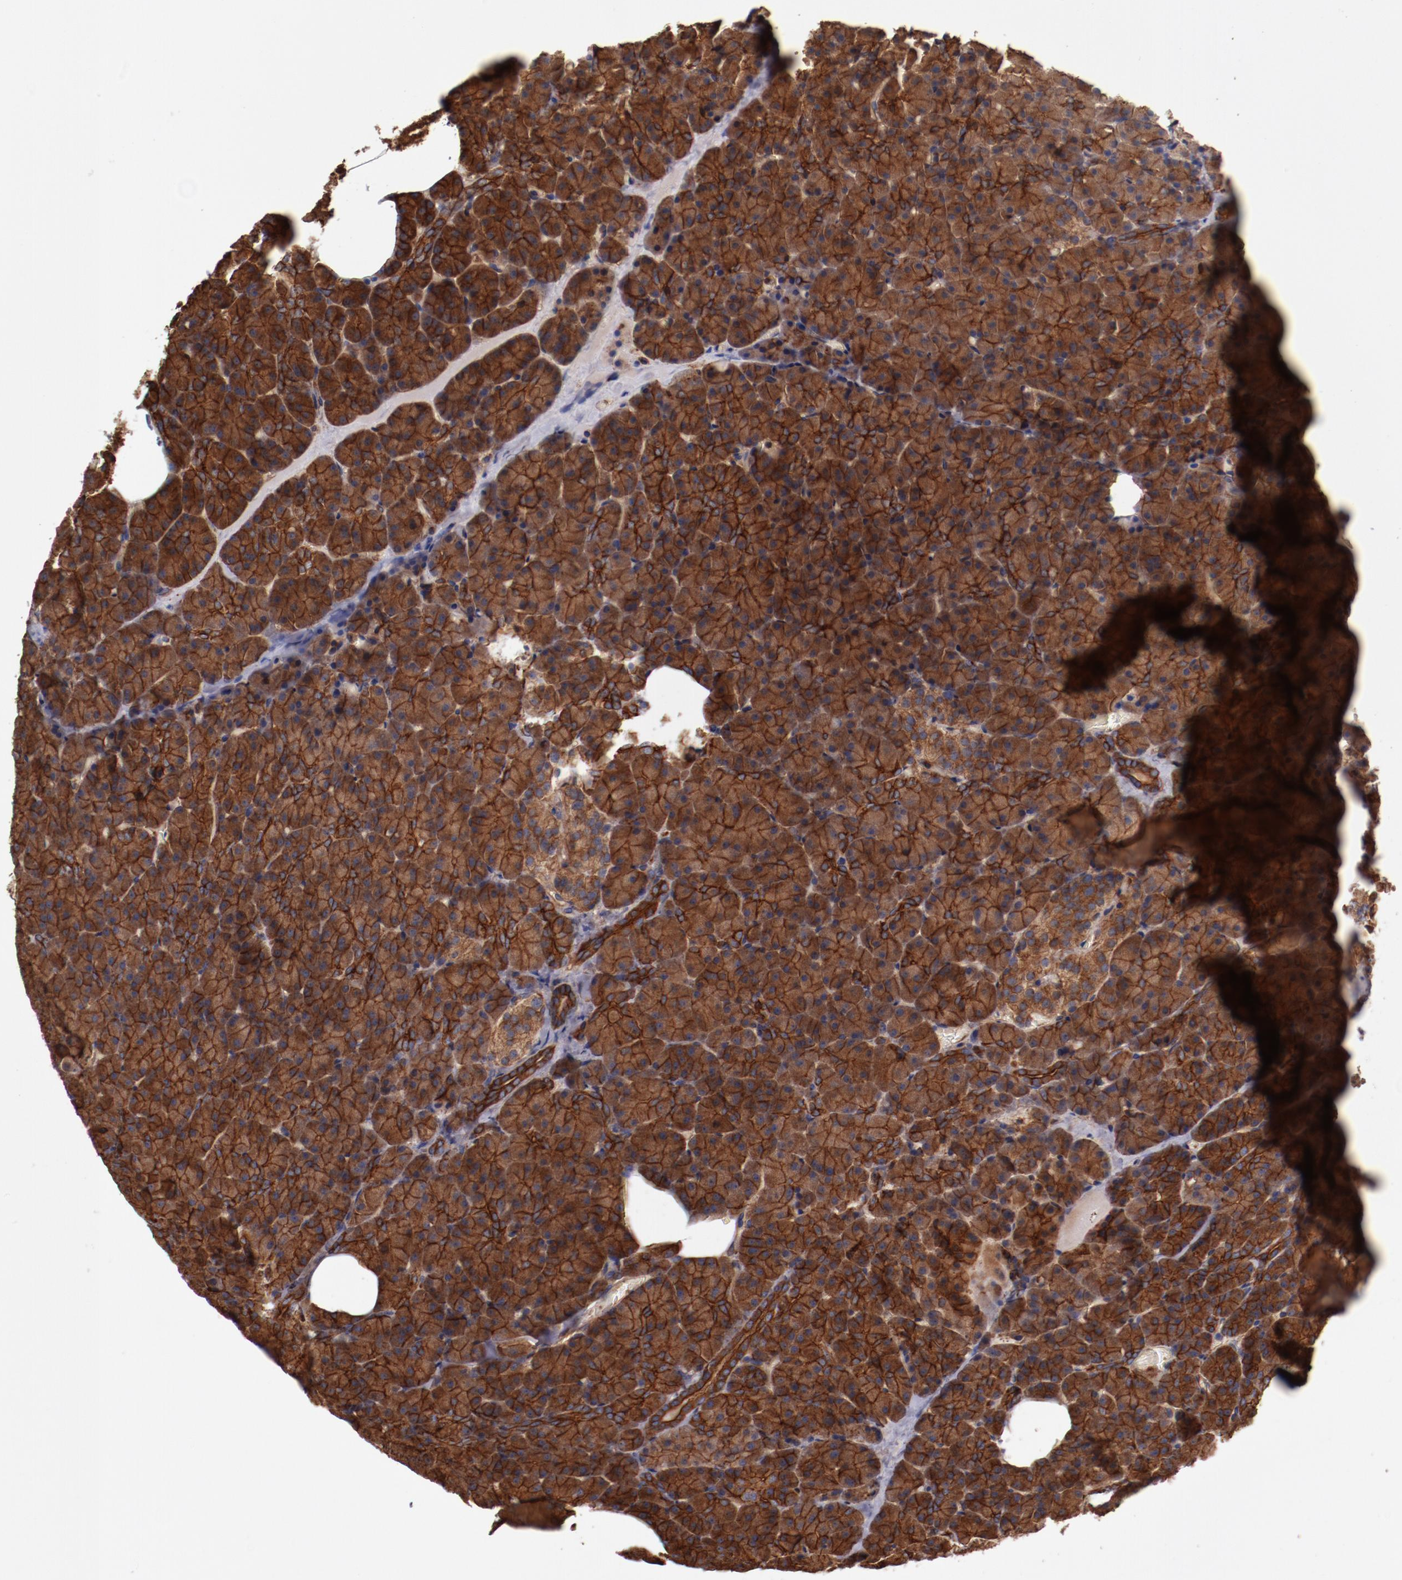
{"staining": {"intensity": "strong", "quantity": ">75%", "location": "cytoplasmic/membranous"}, "tissue": "carcinoid", "cell_type": "Tumor cells", "image_type": "cancer", "snomed": [{"axis": "morphology", "description": "Normal tissue, NOS"}, {"axis": "morphology", "description": "Carcinoid, malignant, NOS"}, {"axis": "topography", "description": "Pancreas"}], "caption": "Tumor cells demonstrate strong cytoplasmic/membranous expression in about >75% of cells in carcinoid.", "gene": "TMOD3", "patient": {"sex": "female", "age": 35}}